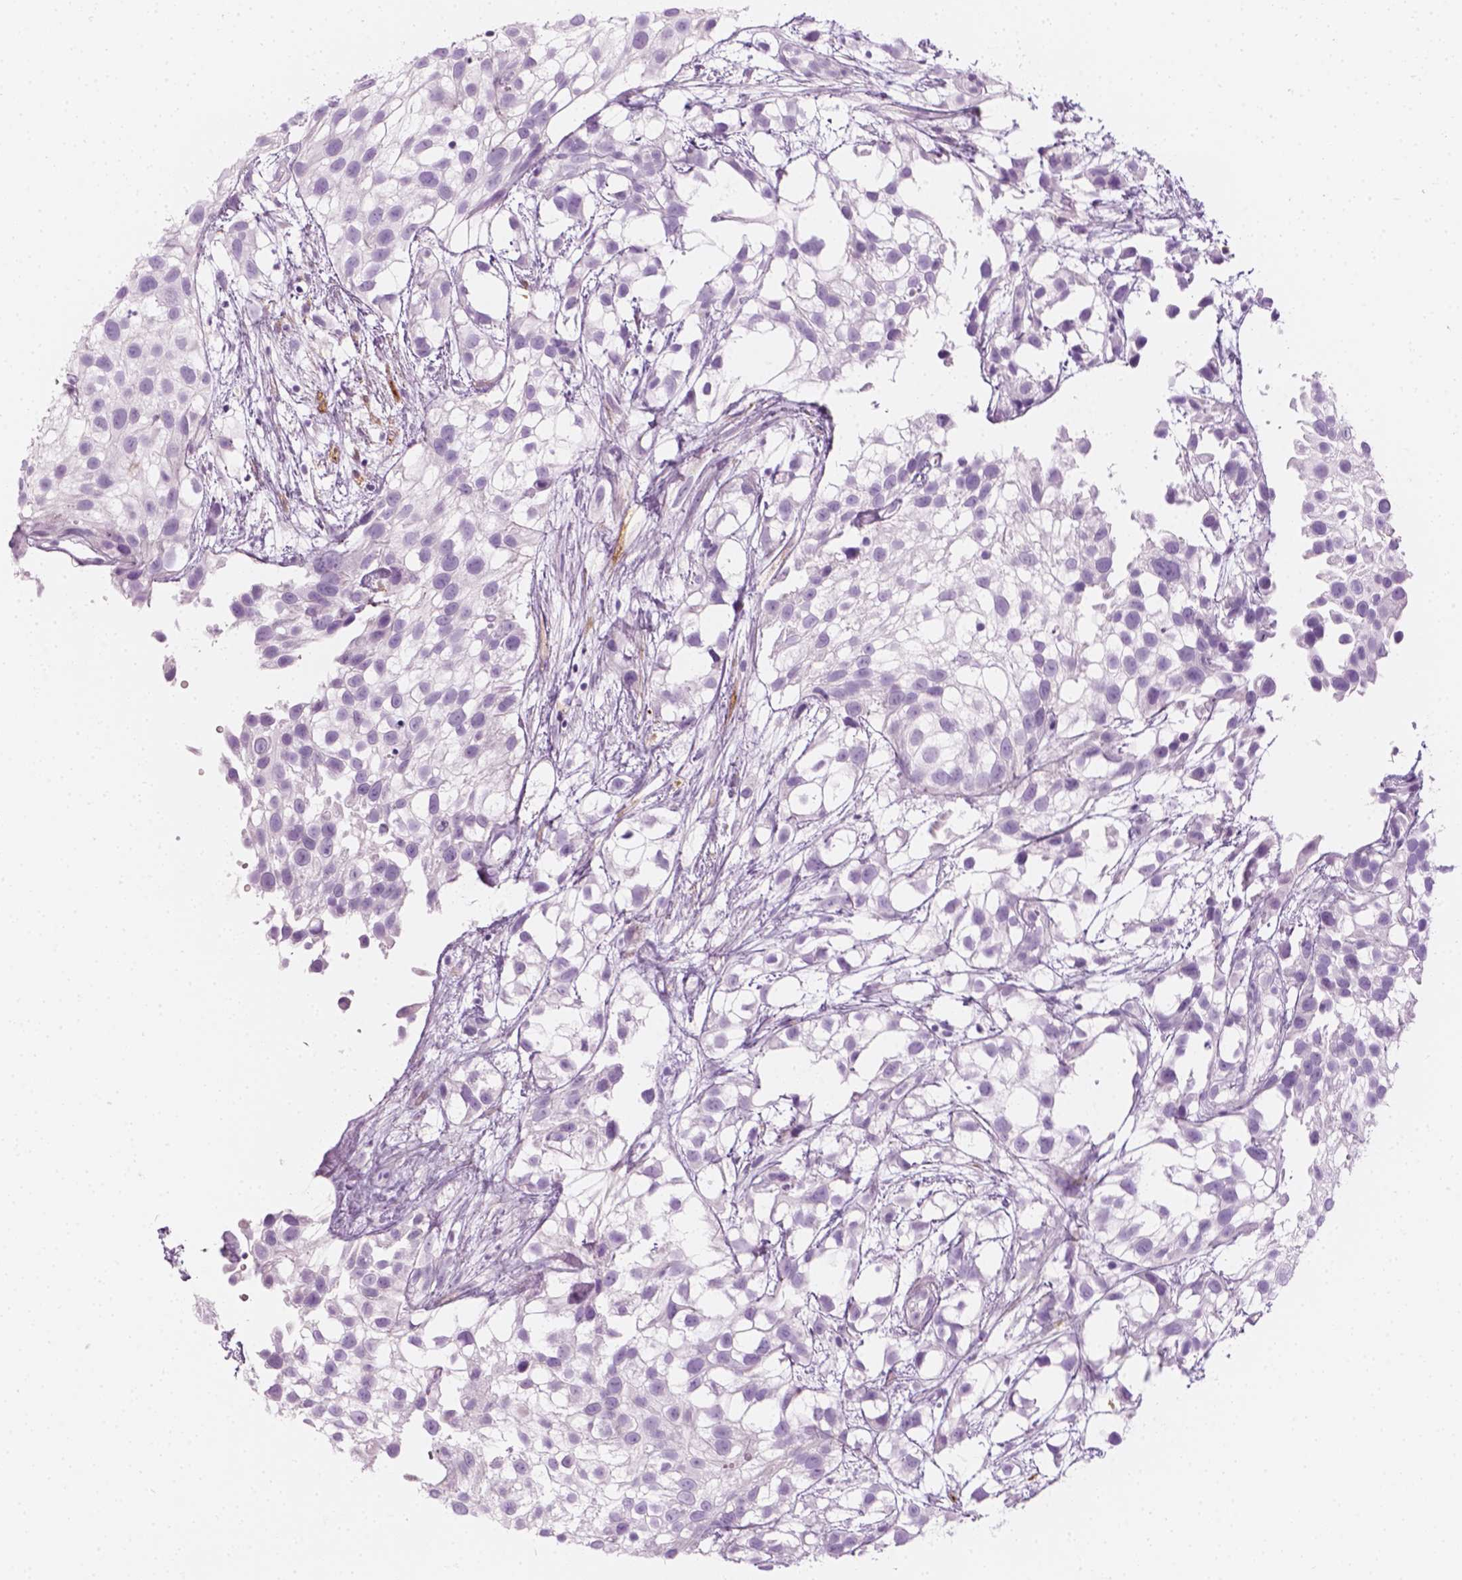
{"staining": {"intensity": "negative", "quantity": "none", "location": "none"}, "tissue": "urothelial cancer", "cell_type": "Tumor cells", "image_type": "cancer", "snomed": [{"axis": "morphology", "description": "Urothelial carcinoma, High grade"}, {"axis": "topography", "description": "Urinary bladder"}], "caption": "A high-resolution micrograph shows immunohistochemistry staining of urothelial cancer, which shows no significant staining in tumor cells.", "gene": "CES1", "patient": {"sex": "male", "age": 56}}